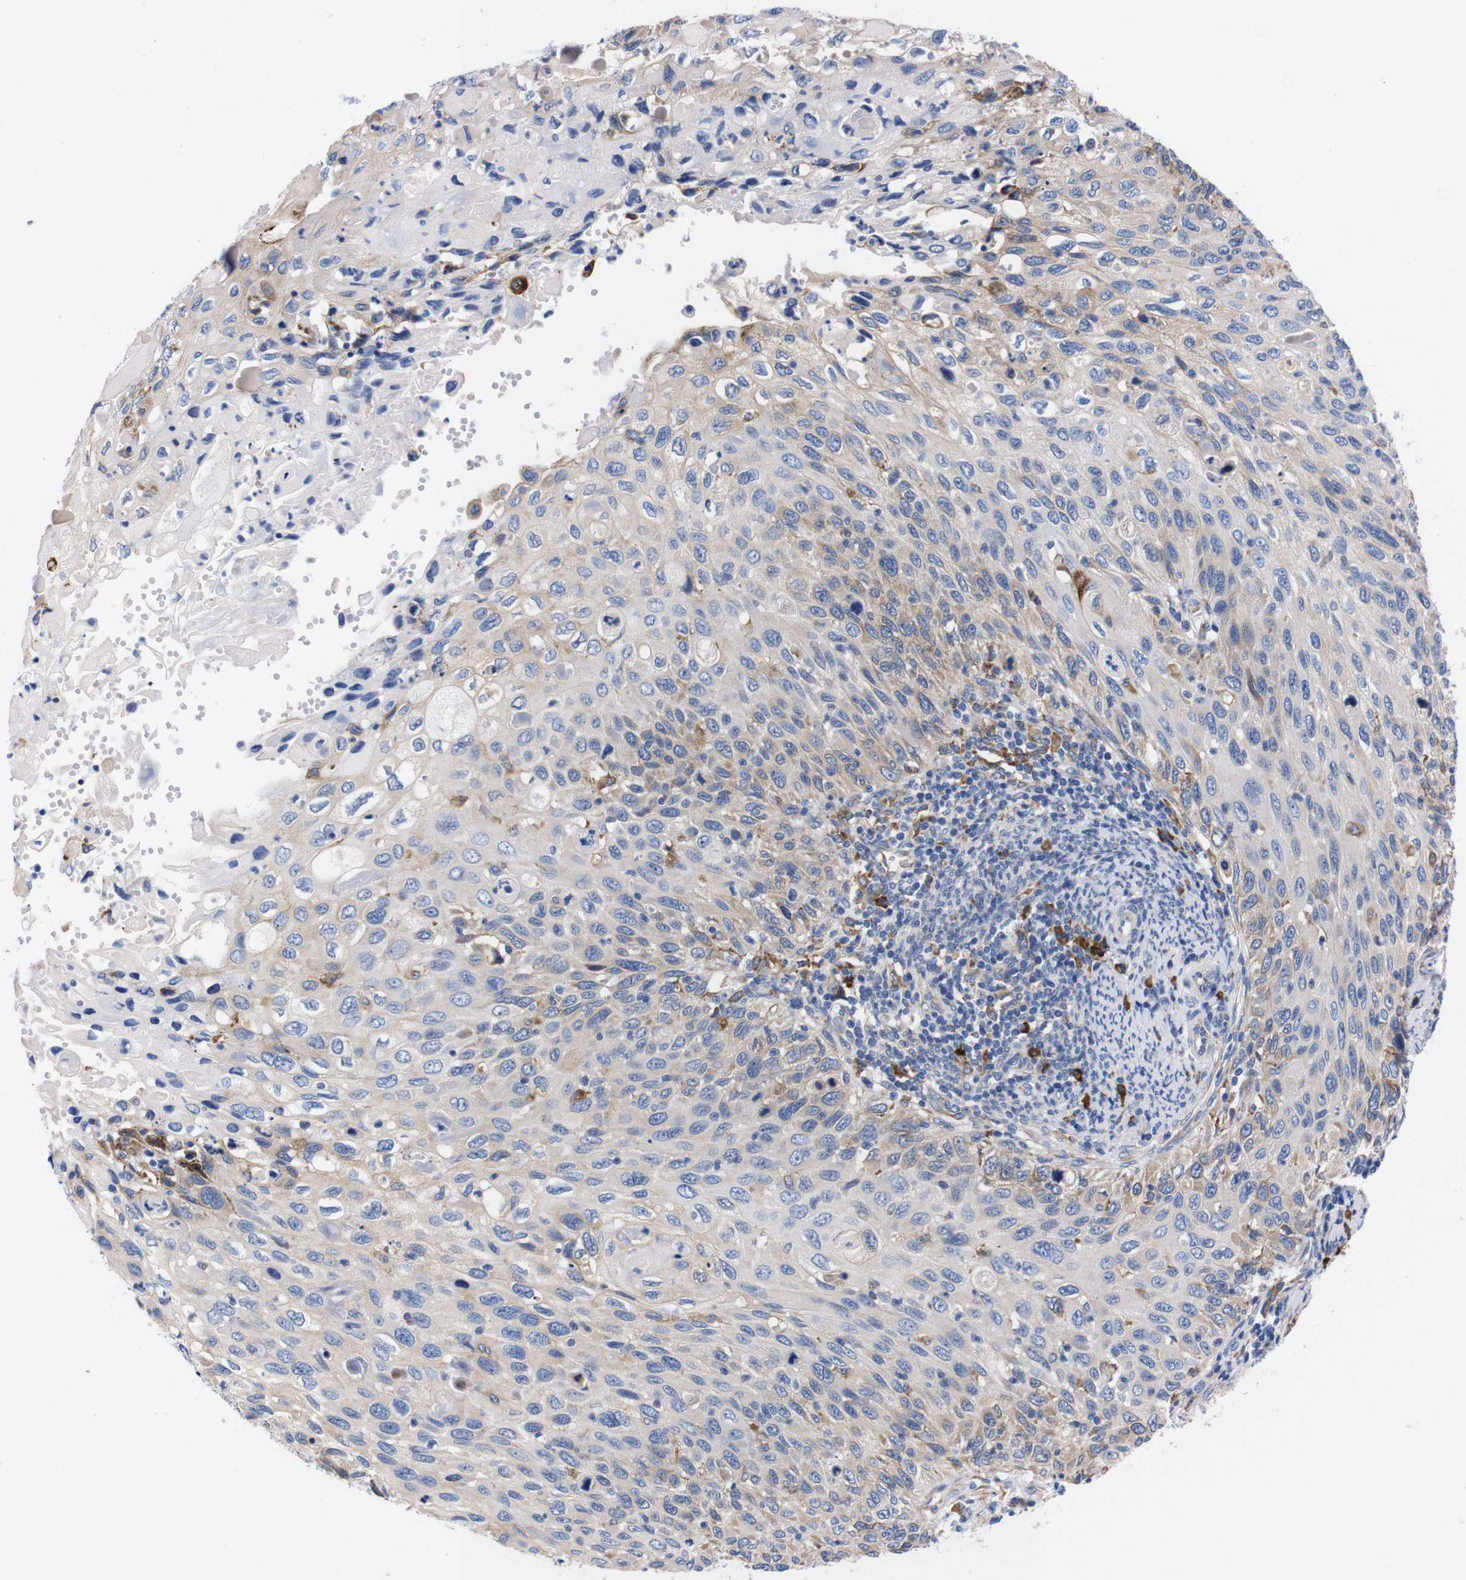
{"staining": {"intensity": "weak", "quantity": "25%-75%", "location": "cytoplasmic/membranous"}, "tissue": "cervical cancer", "cell_type": "Tumor cells", "image_type": "cancer", "snomed": [{"axis": "morphology", "description": "Squamous cell carcinoma, NOS"}, {"axis": "topography", "description": "Cervix"}], "caption": "Cervical squamous cell carcinoma stained for a protein exhibits weak cytoplasmic/membranous positivity in tumor cells.", "gene": "NEBL", "patient": {"sex": "female", "age": 70}}